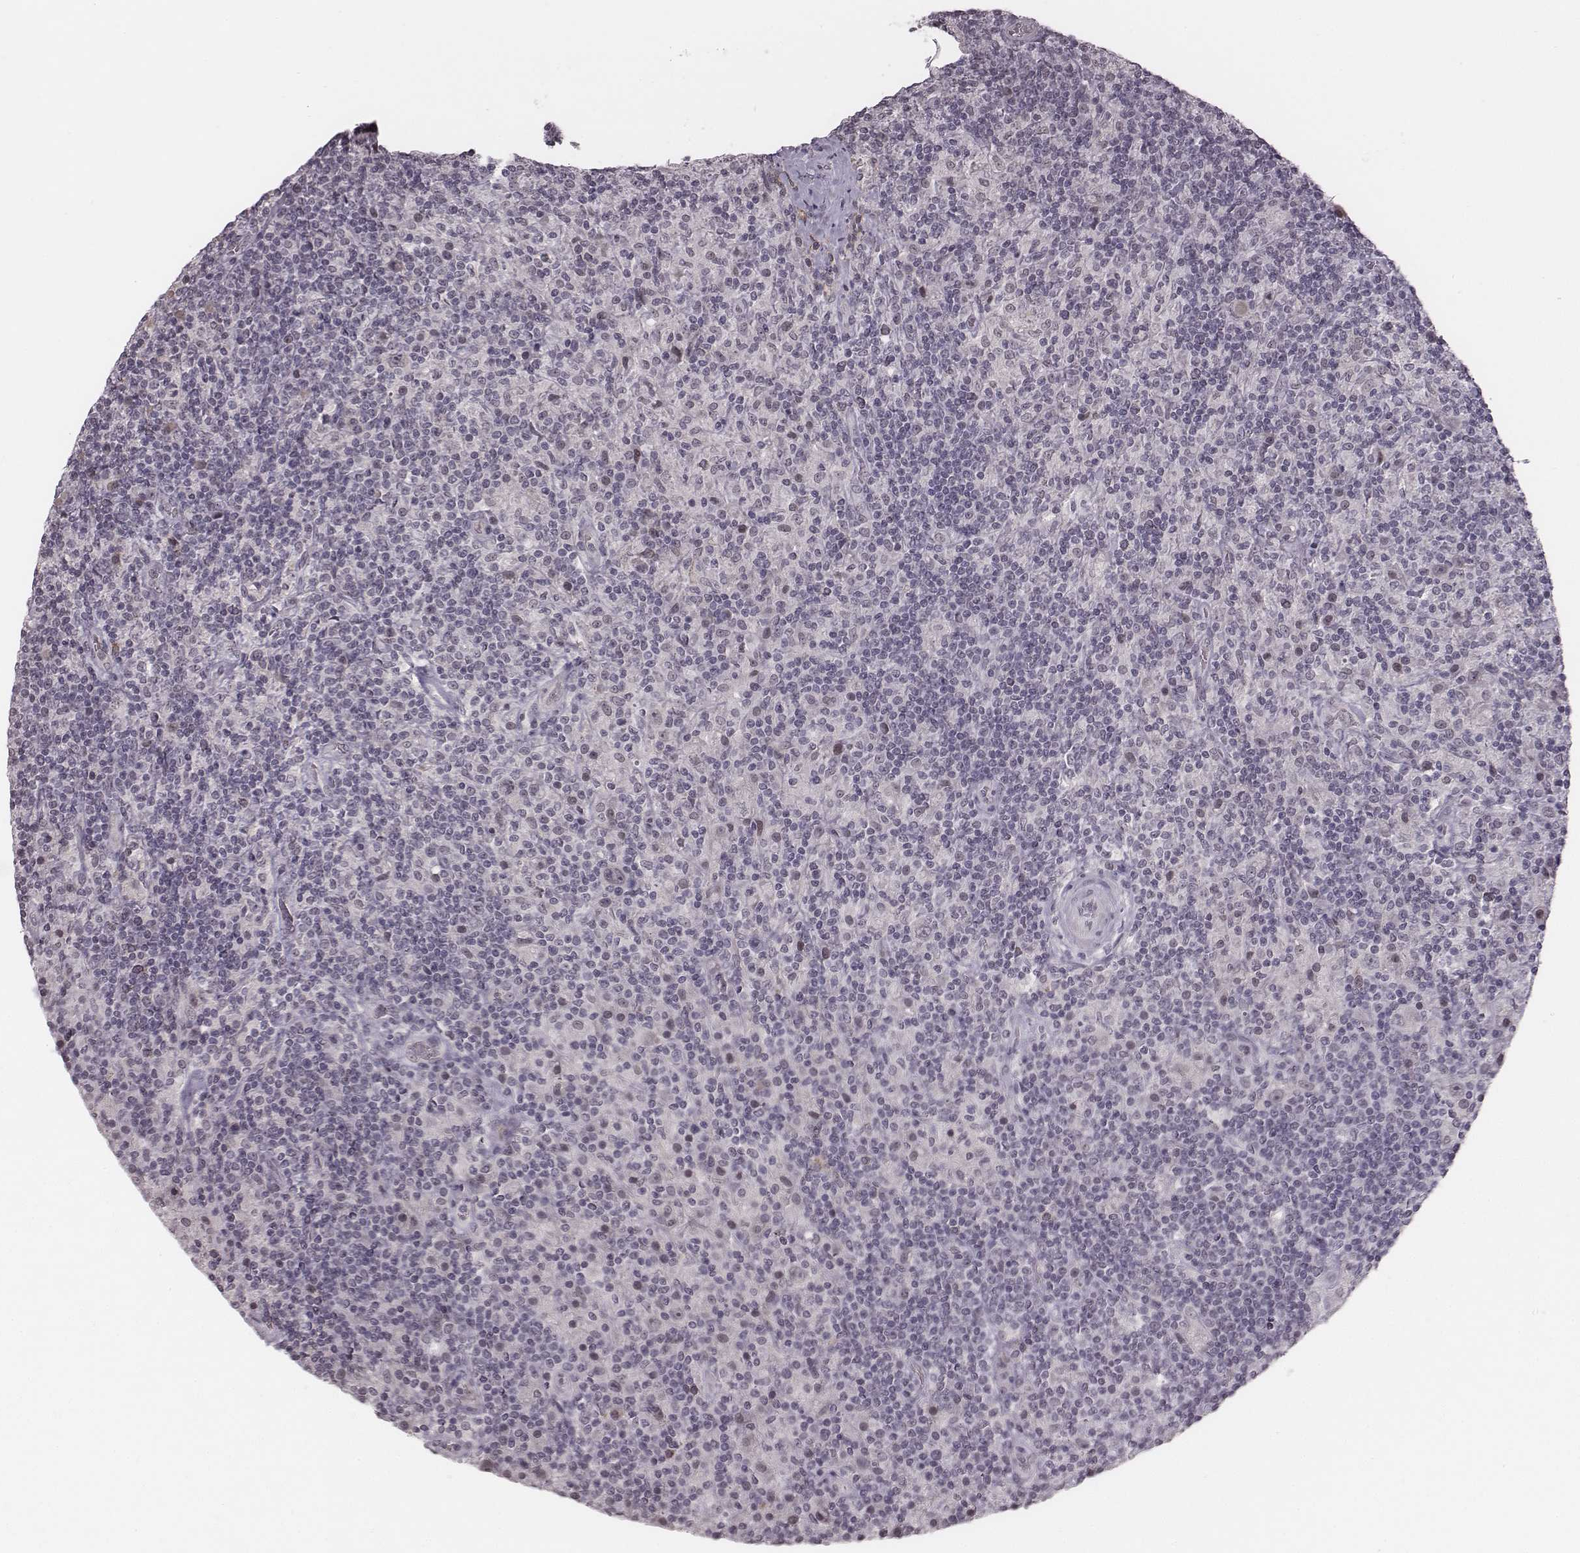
{"staining": {"intensity": "negative", "quantity": "none", "location": "none"}, "tissue": "lymphoma", "cell_type": "Tumor cells", "image_type": "cancer", "snomed": [{"axis": "morphology", "description": "Hodgkin's disease, NOS"}, {"axis": "topography", "description": "Lymph node"}], "caption": "DAB (3,3'-diaminobenzidine) immunohistochemical staining of human Hodgkin's disease shows no significant expression in tumor cells.", "gene": "RPGRIP1", "patient": {"sex": "male", "age": 70}}